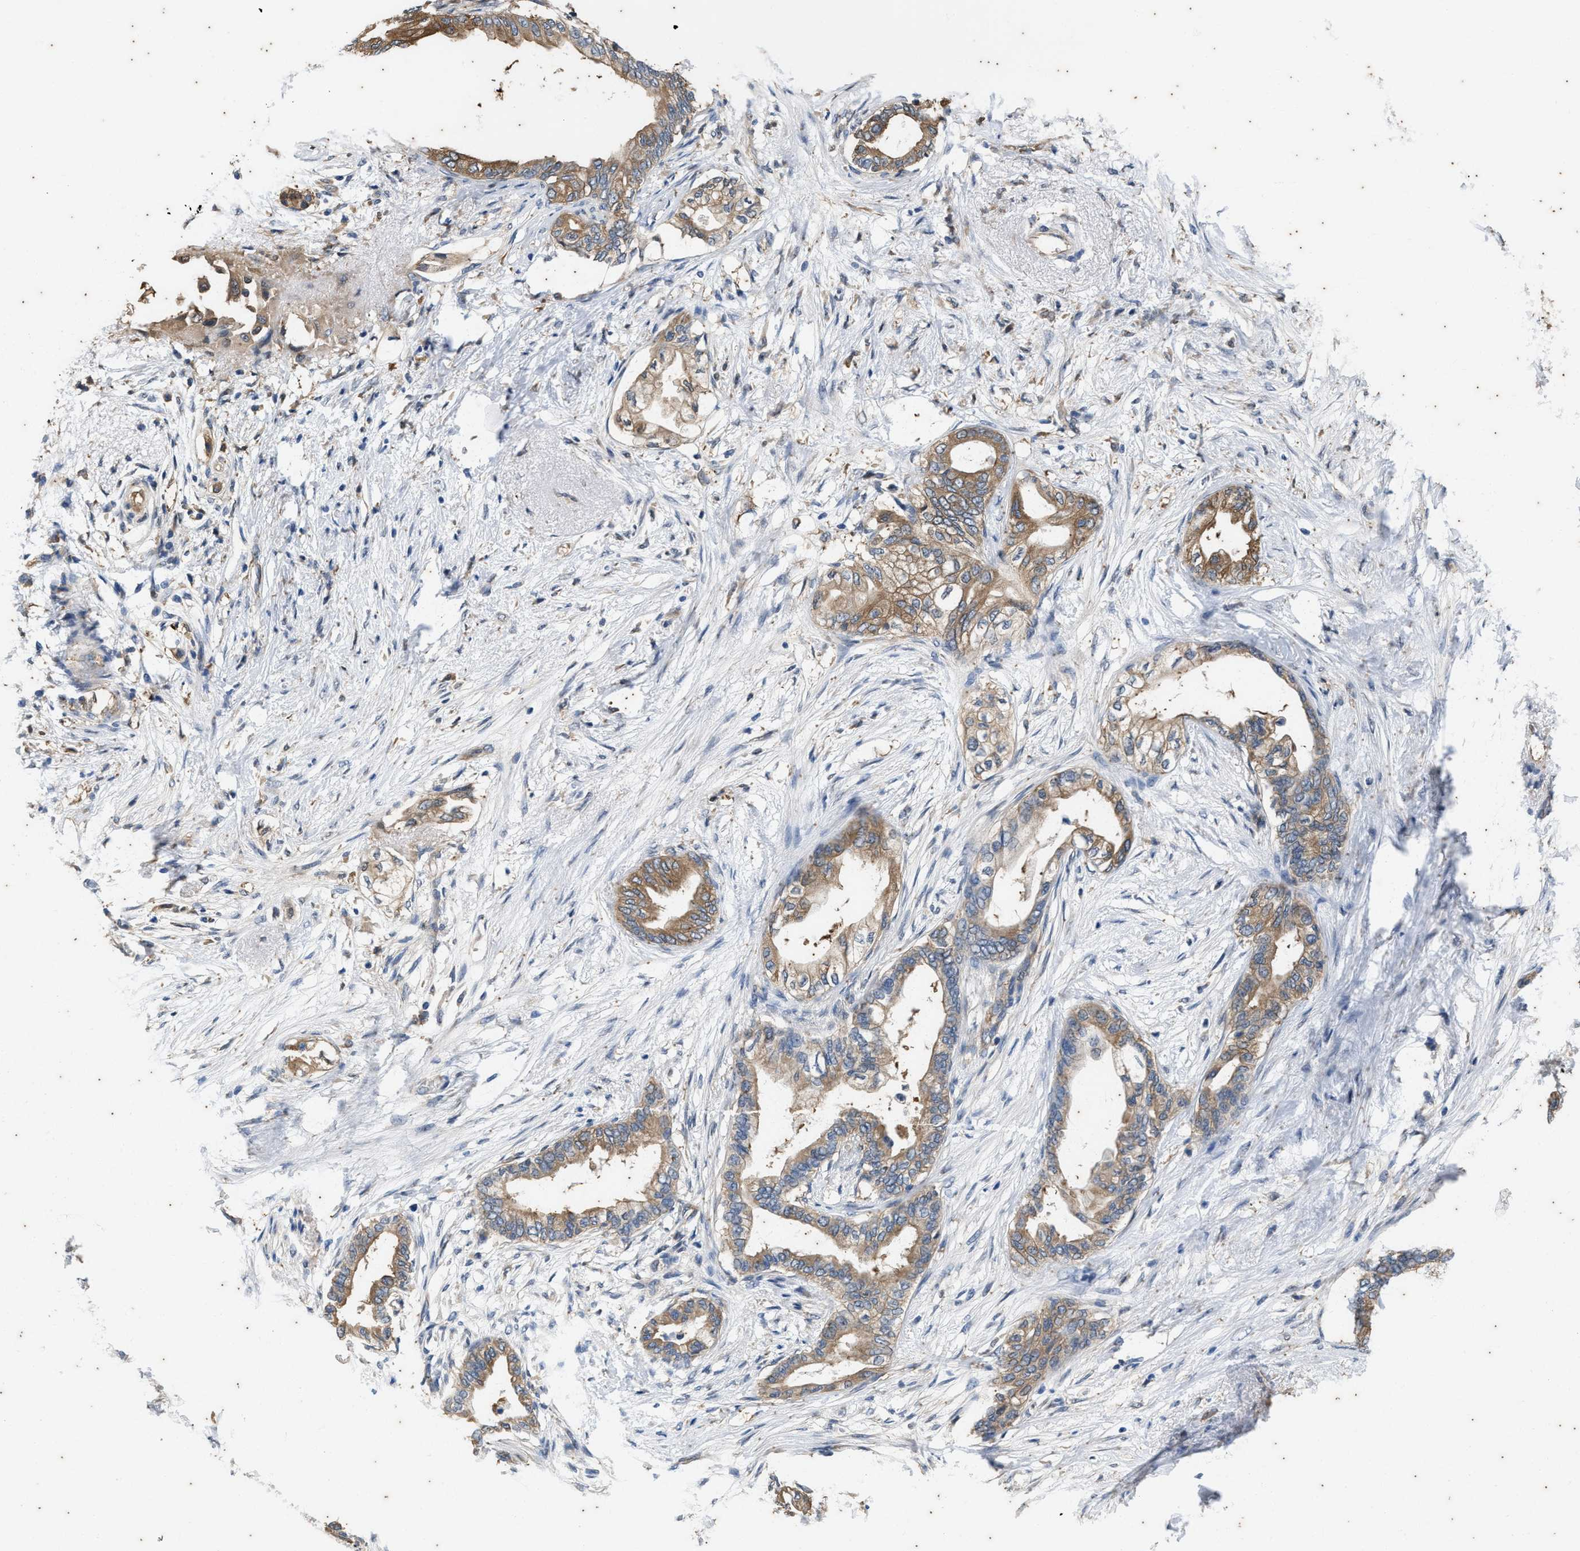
{"staining": {"intensity": "moderate", "quantity": ">75%", "location": "cytoplasmic/membranous"}, "tissue": "pancreatic cancer", "cell_type": "Tumor cells", "image_type": "cancer", "snomed": [{"axis": "morphology", "description": "Normal tissue, NOS"}, {"axis": "morphology", "description": "Adenocarcinoma, NOS"}, {"axis": "topography", "description": "Pancreas"}, {"axis": "topography", "description": "Duodenum"}], "caption": "Immunohistochemistry photomicrograph of neoplastic tissue: human pancreatic cancer (adenocarcinoma) stained using immunohistochemistry (IHC) shows medium levels of moderate protein expression localized specifically in the cytoplasmic/membranous of tumor cells, appearing as a cytoplasmic/membranous brown color.", "gene": "COX19", "patient": {"sex": "female", "age": 60}}